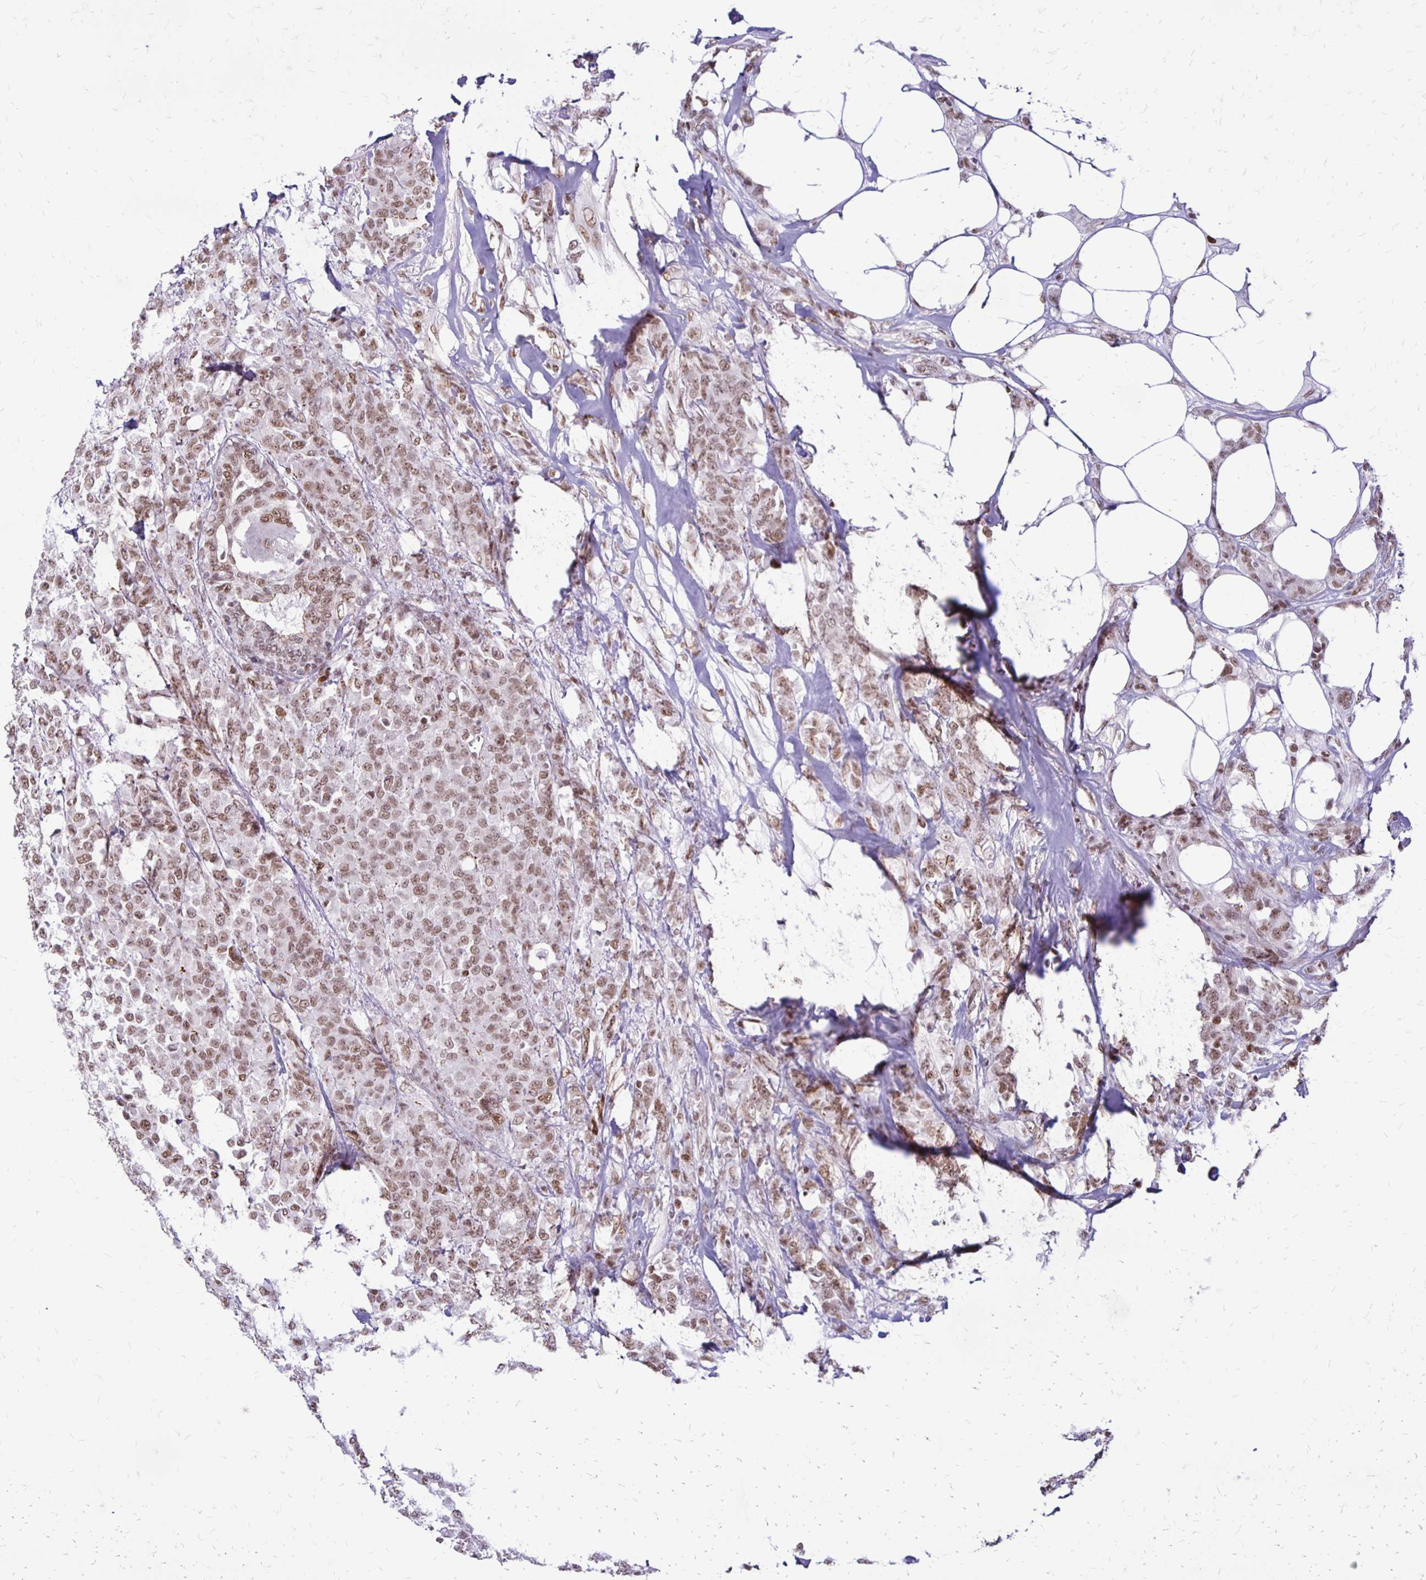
{"staining": {"intensity": "weak", "quantity": ">75%", "location": "nuclear"}, "tissue": "breast cancer", "cell_type": "Tumor cells", "image_type": "cancer", "snomed": [{"axis": "morphology", "description": "Lobular carcinoma"}, {"axis": "topography", "description": "Breast"}], "caption": "Immunohistochemical staining of lobular carcinoma (breast) displays weak nuclear protein positivity in about >75% of tumor cells.", "gene": "DDB2", "patient": {"sex": "female", "age": 91}}